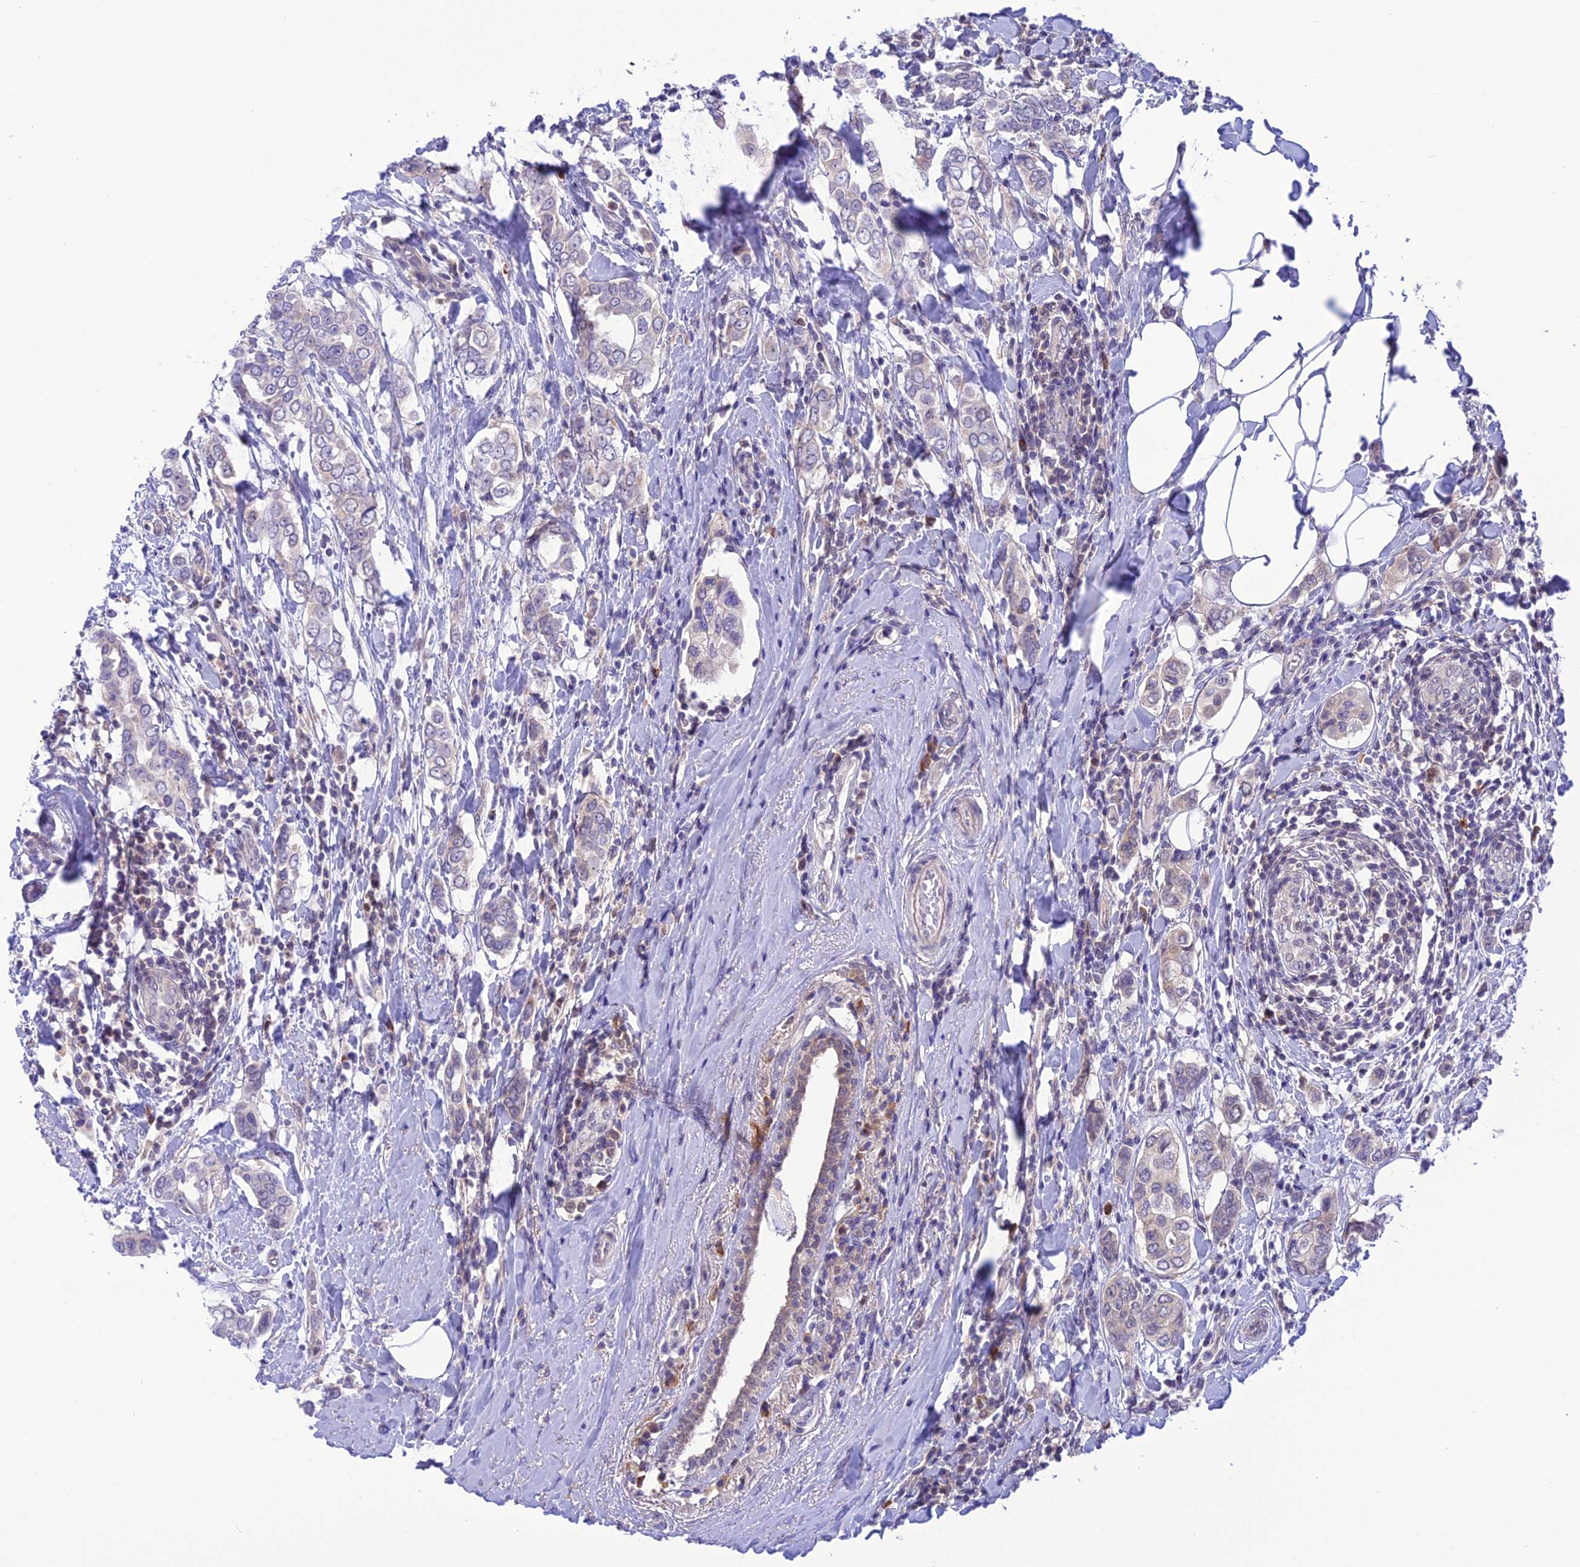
{"staining": {"intensity": "weak", "quantity": "<25%", "location": "cytoplasmic/membranous"}, "tissue": "breast cancer", "cell_type": "Tumor cells", "image_type": "cancer", "snomed": [{"axis": "morphology", "description": "Lobular carcinoma"}, {"axis": "topography", "description": "Breast"}], "caption": "High magnification brightfield microscopy of breast cancer (lobular carcinoma) stained with DAB (brown) and counterstained with hematoxylin (blue): tumor cells show no significant expression.", "gene": "RNF126", "patient": {"sex": "female", "age": 51}}